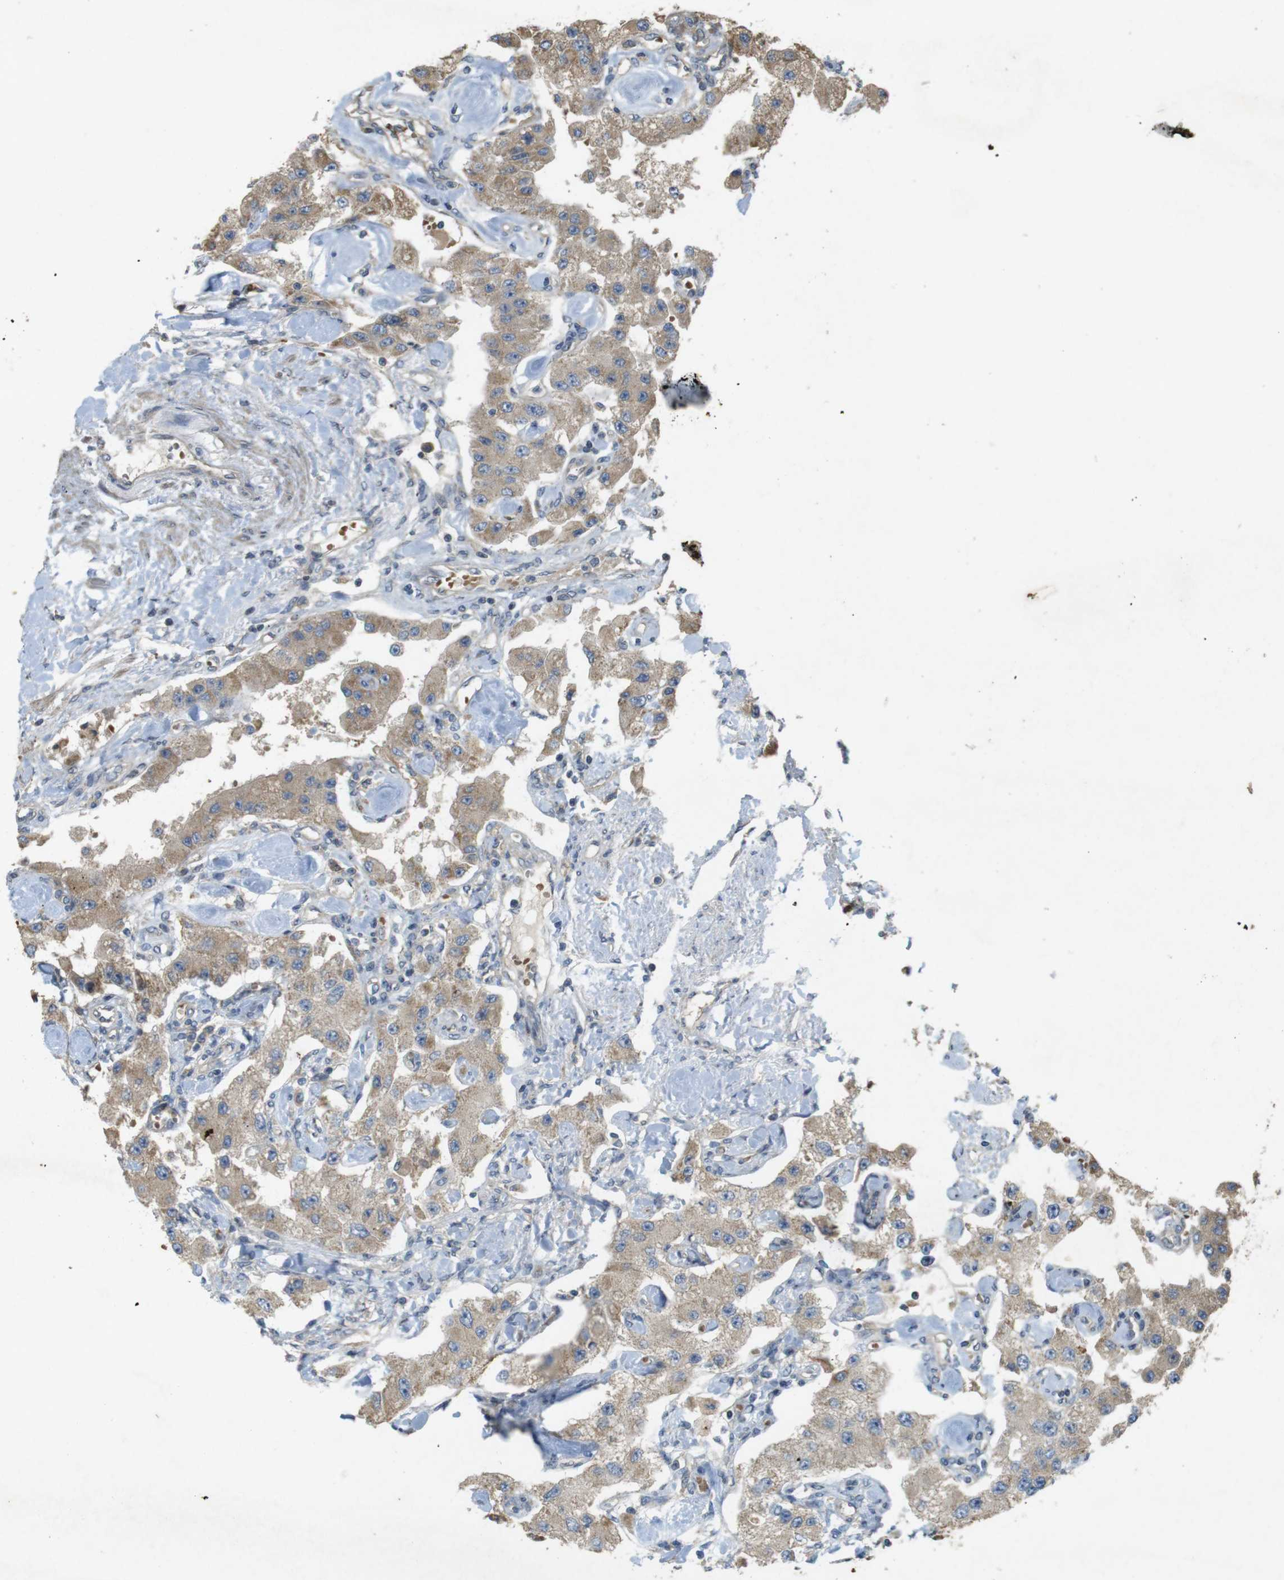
{"staining": {"intensity": "weak", "quantity": ">75%", "location": "cytoplasmic/membranous"}, "tissue": "carcinoid", "cell_type": "Tumor cells", "image_type": "cancer", "snomed": [{"axis": "morphology", "description": "Carcinoid, malignant, NOS"}, {"axis": "topography", "description": "Pancreas"}], "caption": "Protein analysis of carcinoid tissue reveals weak cytoplasmic/membranous positivity in about >75% of tumor cells.", "gene": "CLTC", "patient": {"sex": "male", "age": 41}}